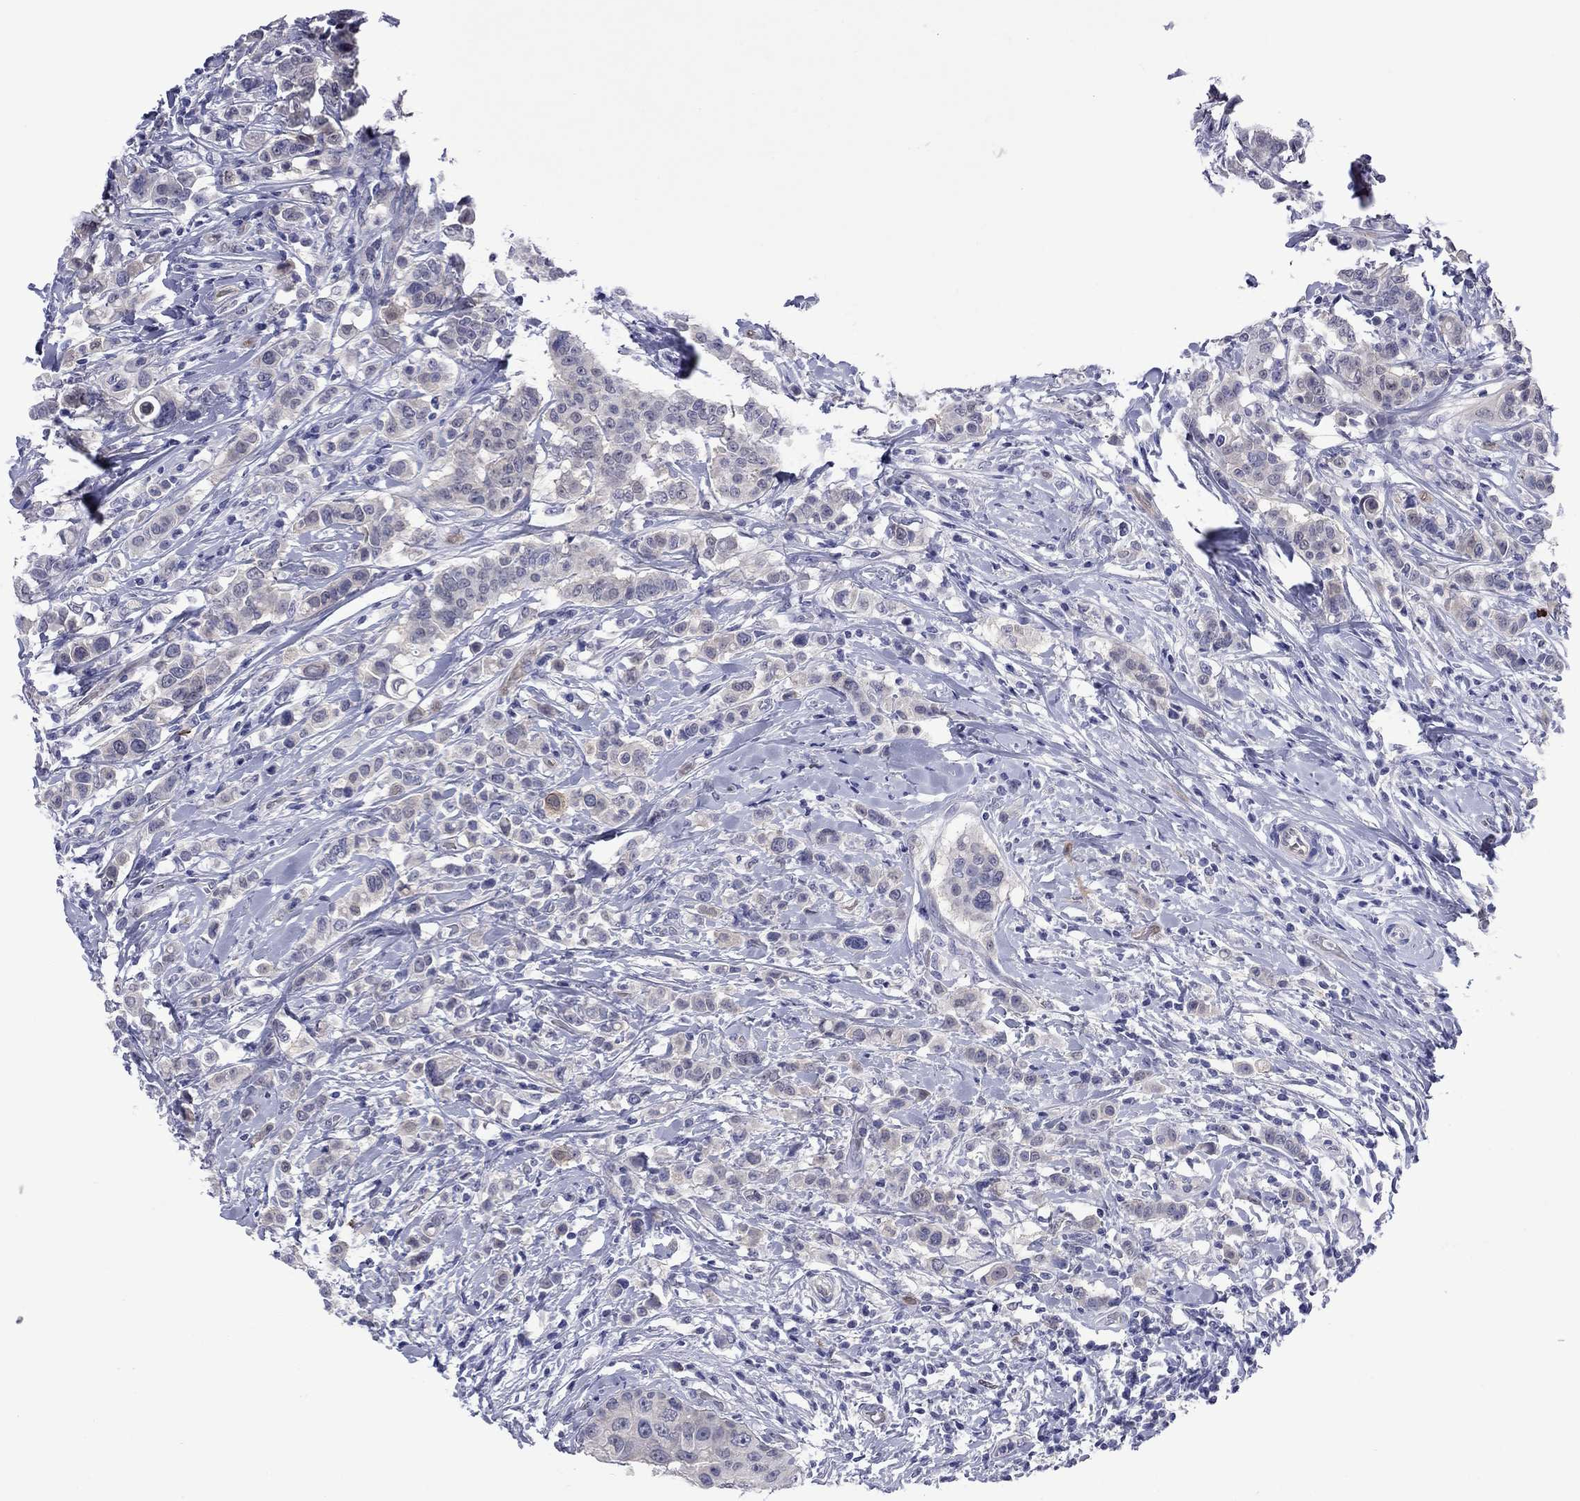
{"staining": {"intensity": "weak", "quantity": "<25%", "location": "cytoplasmic/membranous"}, "tissue": "breast cancer", "cell_type": "Tumor cells", "image_type": "cancer", "snomed": [{"axis": "morphology", "description": "Duct carcinoma"}, {"axis": "topography", "description": "Breast"}], "caption": "Tumor cells are negative for protein expression in human infiltrating ductal carcinoma (breast). The staining was performed using DAB to visualize the protein expression in brown, while the nuclei were stained in blue with hematoxylin (Magnification: 20x).", "gene": "CTNNBIP1", "patient": {"sex": "female", "age": 27}}